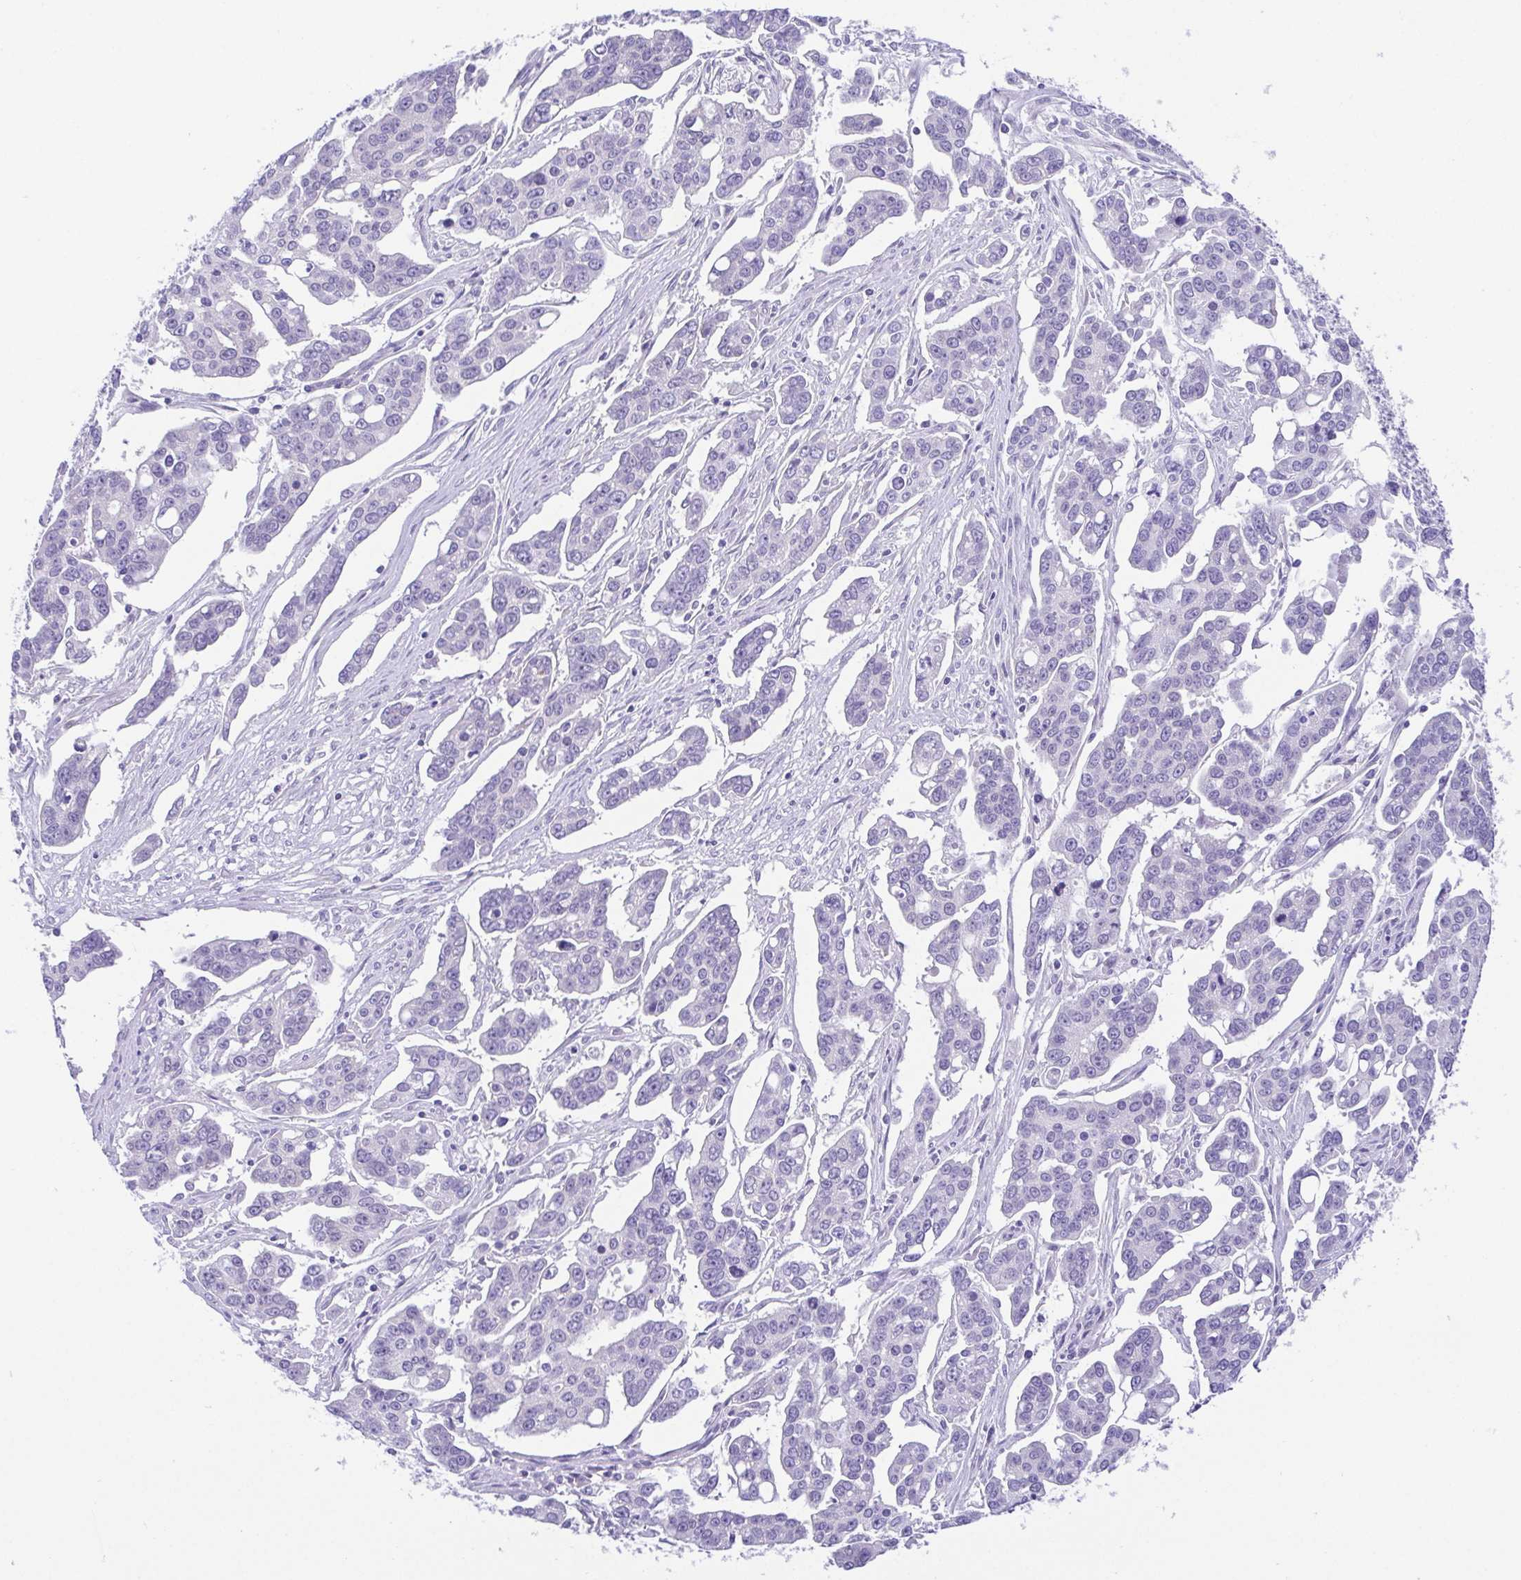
{"staining": {"intensity": "negative", "quantity": "none", "location": "none"}, "tissue": "ovarian cancer", "cell_type": "Tumor cells", "image_type": "cancer", "snomed": [{"axis": "morphology", "description": "Carcinoma, endometroid"}, {"axis": "topography", "description": "Ovary"}], "caption": "Endometroid carcinoma (ovarian) was stained to show a protein in brown. There is no significant expression in tumor cells.", "gene": "LUZP4", "patient": {"sex": "female", "age": 78}}